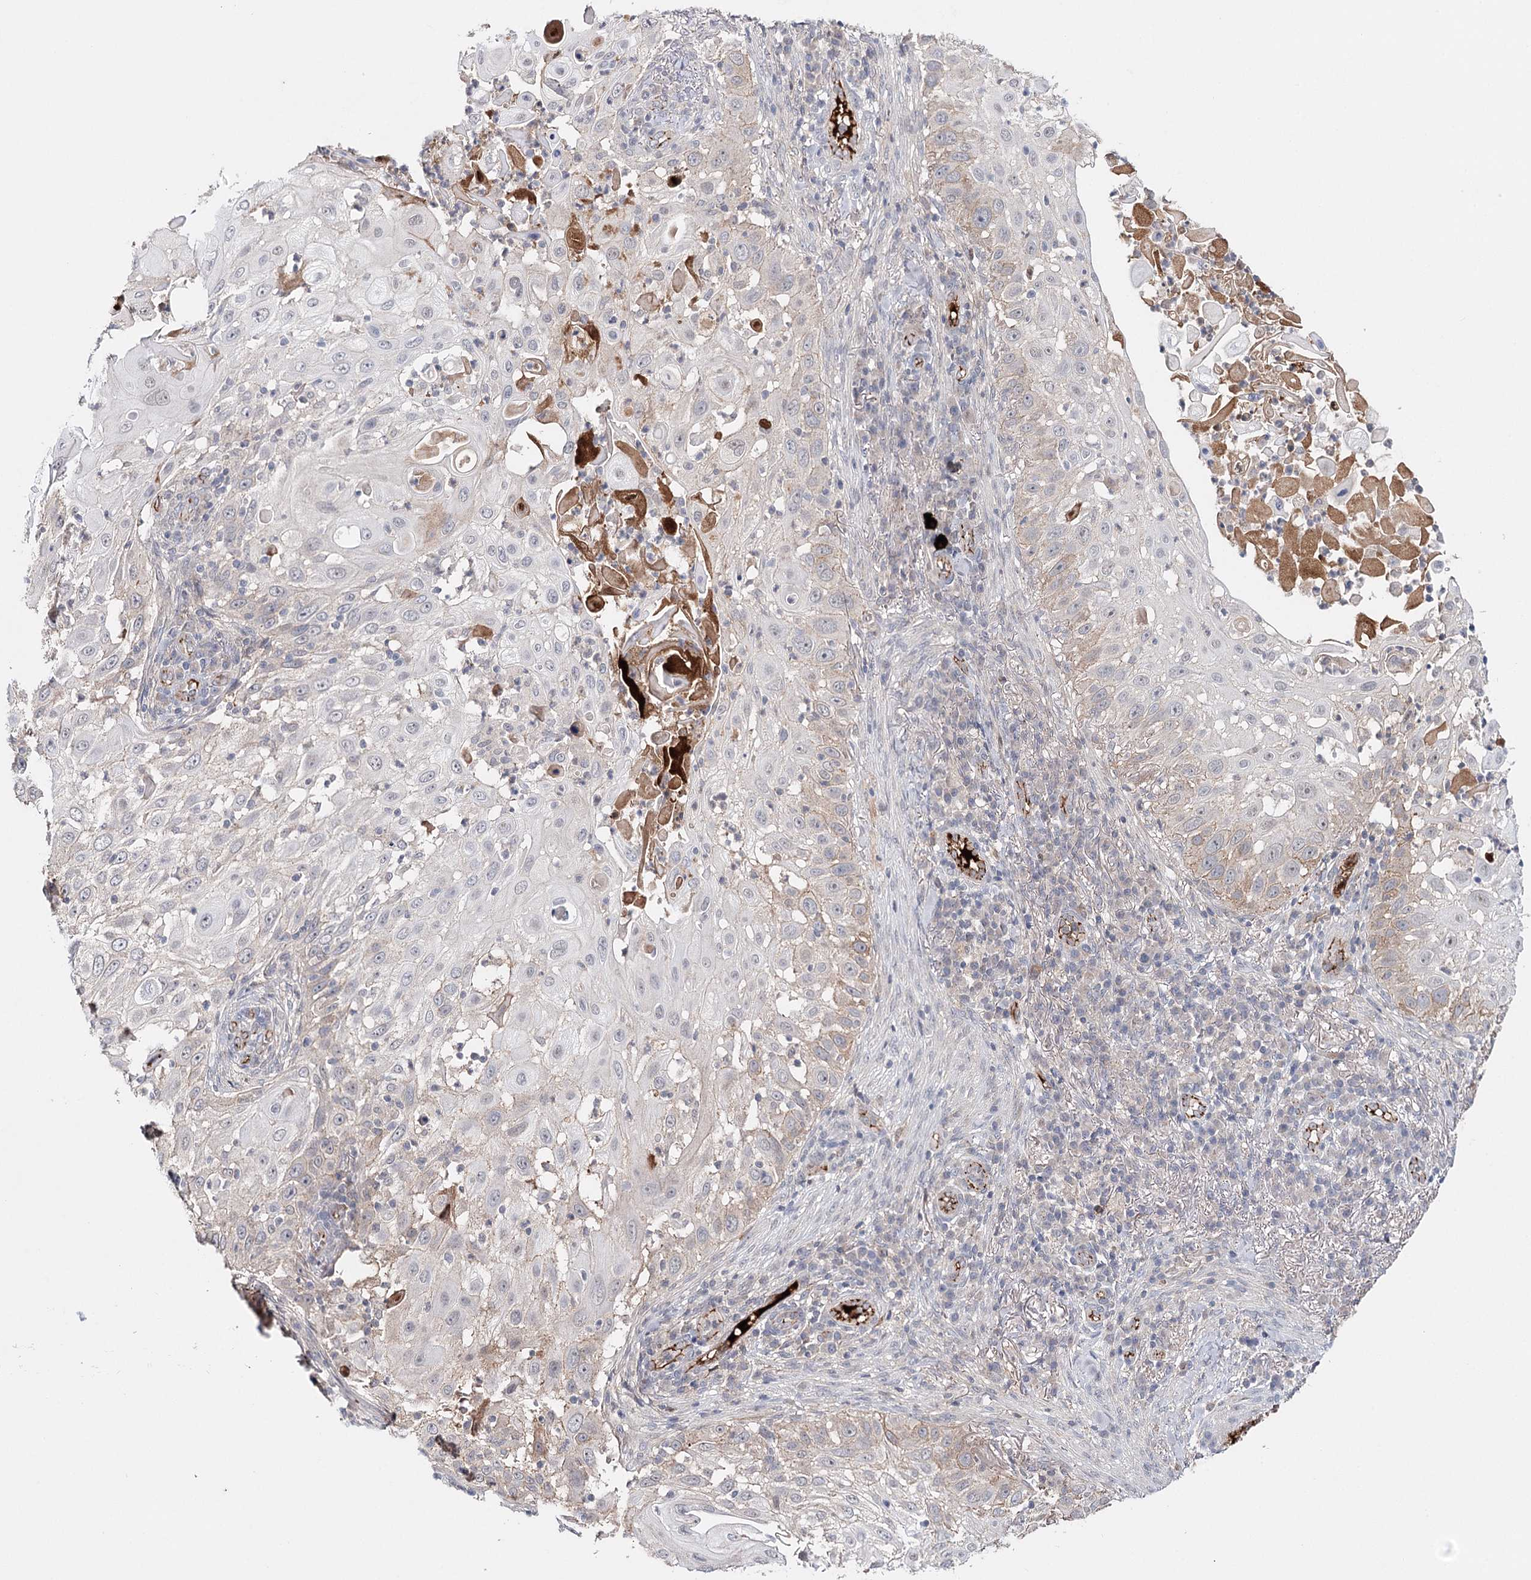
{"staining": {"intensity": "negative", "quantity": "none", "location": "none"}, "tissue": "skin cancer", "cell_type": "Tumor cells", "image_type": "cancer", "snomed": [{"axis": "morphology", "description": "Squamous cell carcinoma, NOS"}, {"axis": "topography", "description": "Skin"}], "caption": "Immunohistochemistry of skin cancer exhibits no expression in tumor cells.", "gene": "PKP4", "patient": {"sex": "female", "age": 44}}